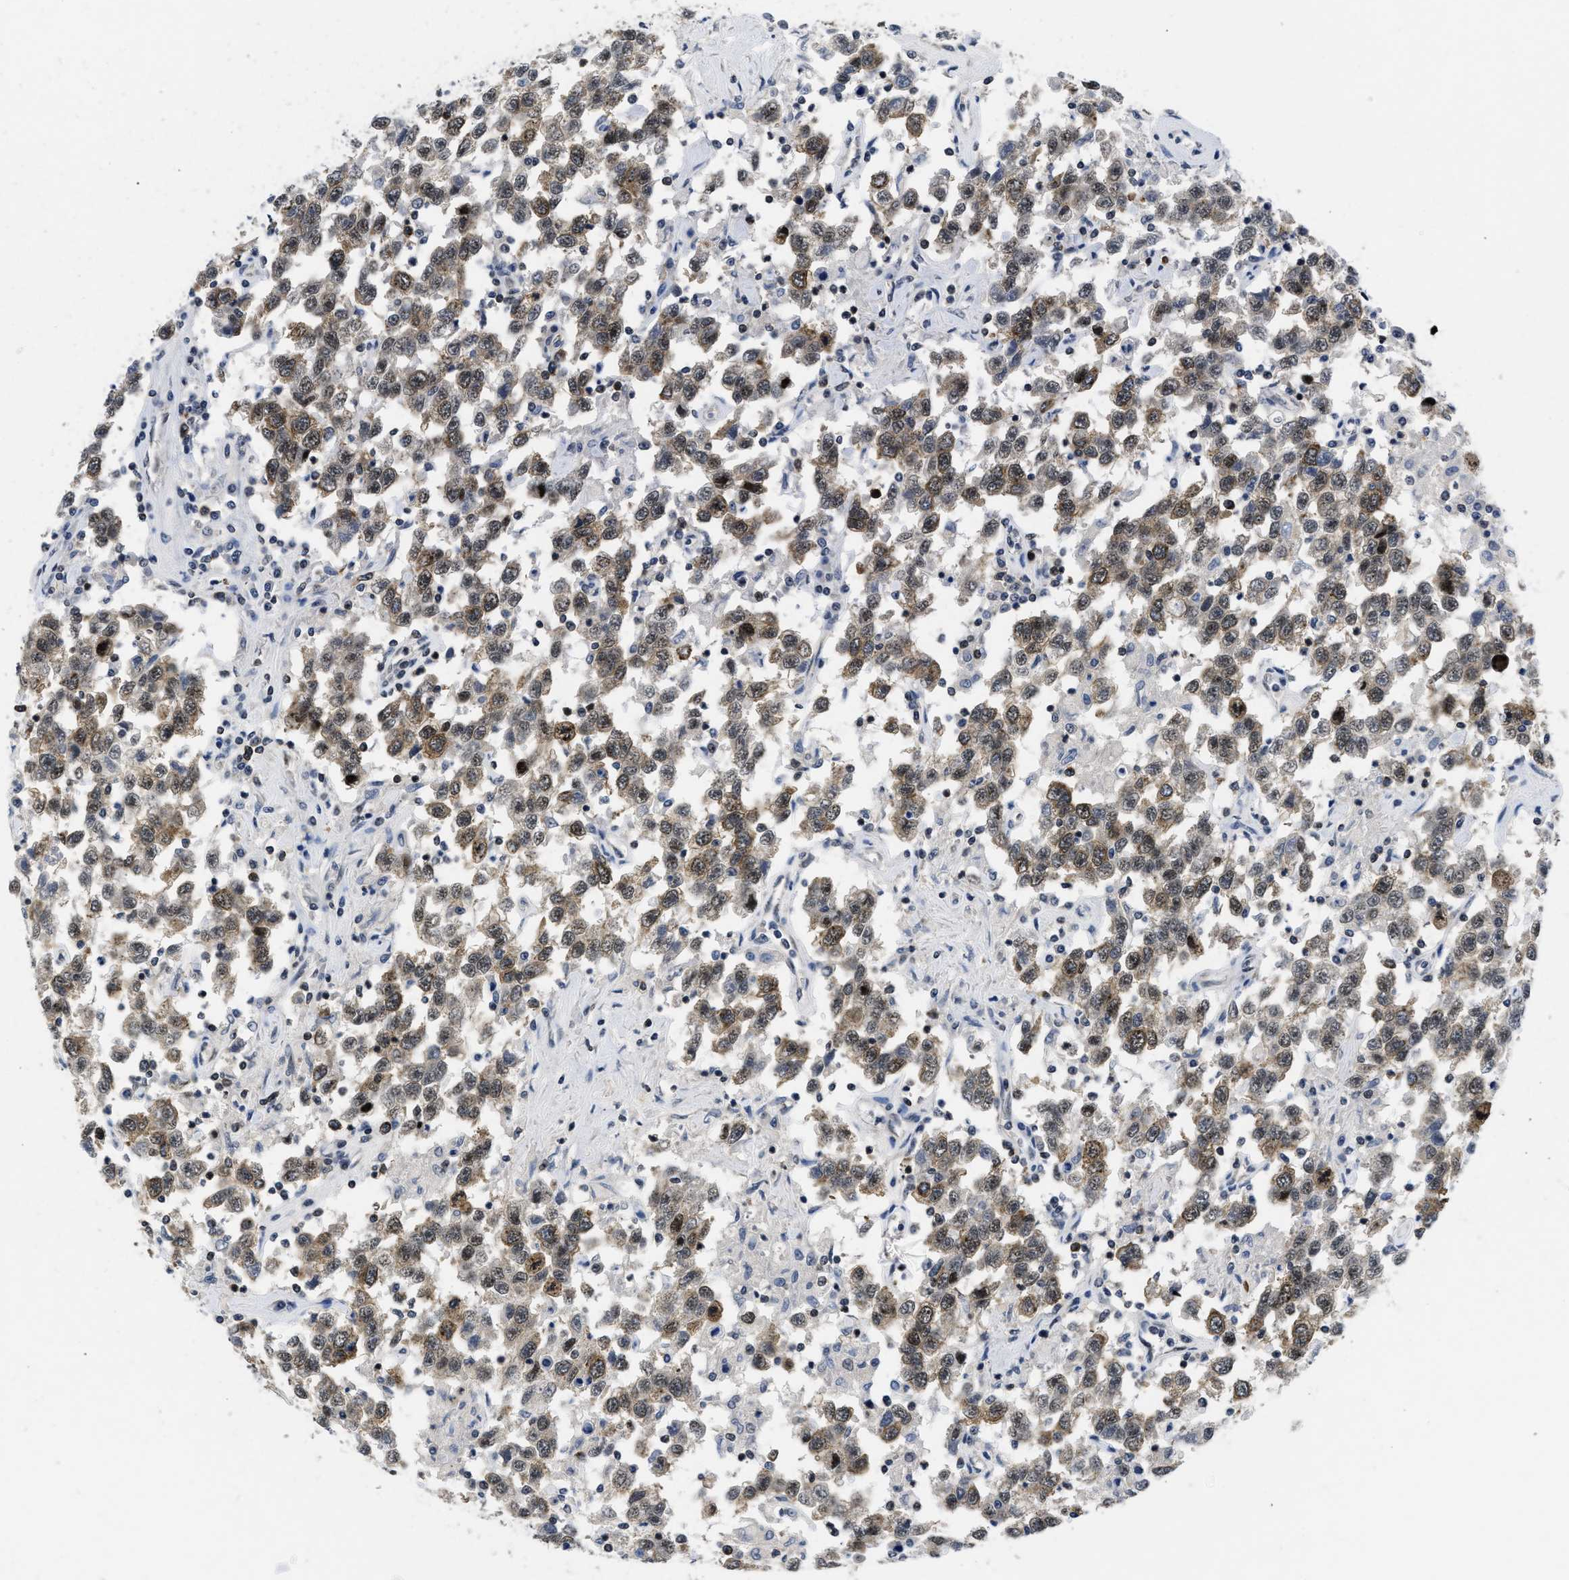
{"staining": {"intensity": "moderate", "quantity": ">75%", "location": "cytoplasmic/membranous"}, "tissue": "testis cancer", "cell_type": "Tumor cells", "image_type": "cancer", "snomed": [{"axis": "morphology", "description": "Seminoma, NOS"}, {"axis": "topography", "description": "Testis"}], "caption": "A high-resolution micrograph shows immunohistochemistry staining of testis seminoma, which displays moderate cytoplasmic/membranous expression in approximately >75% of tumor cells. Using DAB (3,3'-diaminobenzidine) (brown) and hematoxylin (blue) stains, captured at high magnification using brightfield microscopy.", "gene": "HIF1A", "patient": {"sex": "male", "age": 41}}